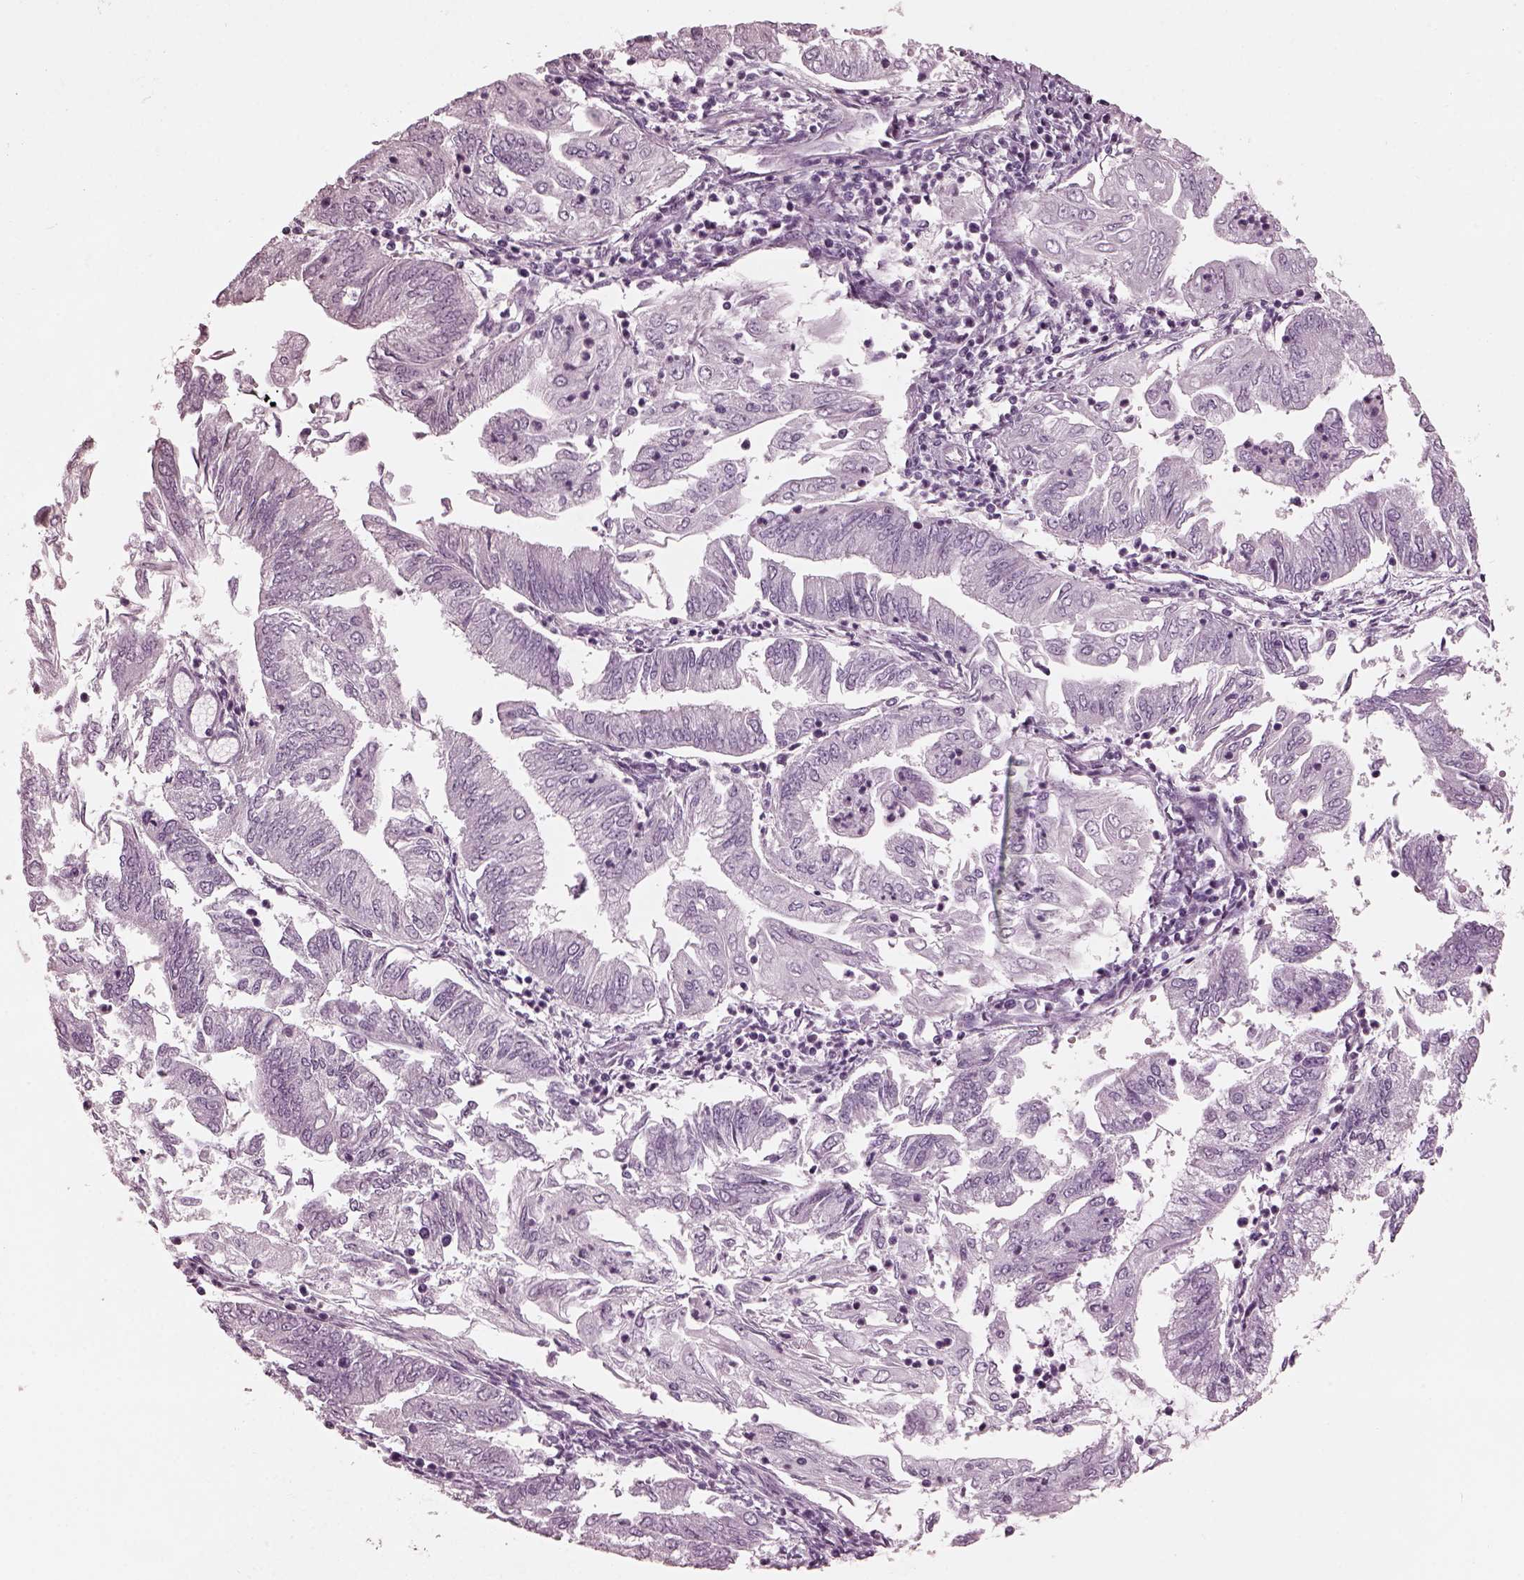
{"staining": {"intensity": "negative", "quantity": "none", "location": "none"}, "tissue": "endometrial cancer", "cell_type": "Tumor cells", "image_type": "cancer", "snomed": [{"axis": "morphology", "description": "Adenocarcinoma, NOS"}, {"axis": "topography", "description": "Endometrium"}], "caption": "This is a image of IHC staining of endometrial cancer, which shows no positivity in tumor cells. Brightfield microscopy of immunohistochemistry stained with DAB (3,3'-diaminobenzidine) (brown) and hematoxylin (blue), captured at high magnification.", "gene": "FABP9", "patient": {"sex": "female", "age": 55}}